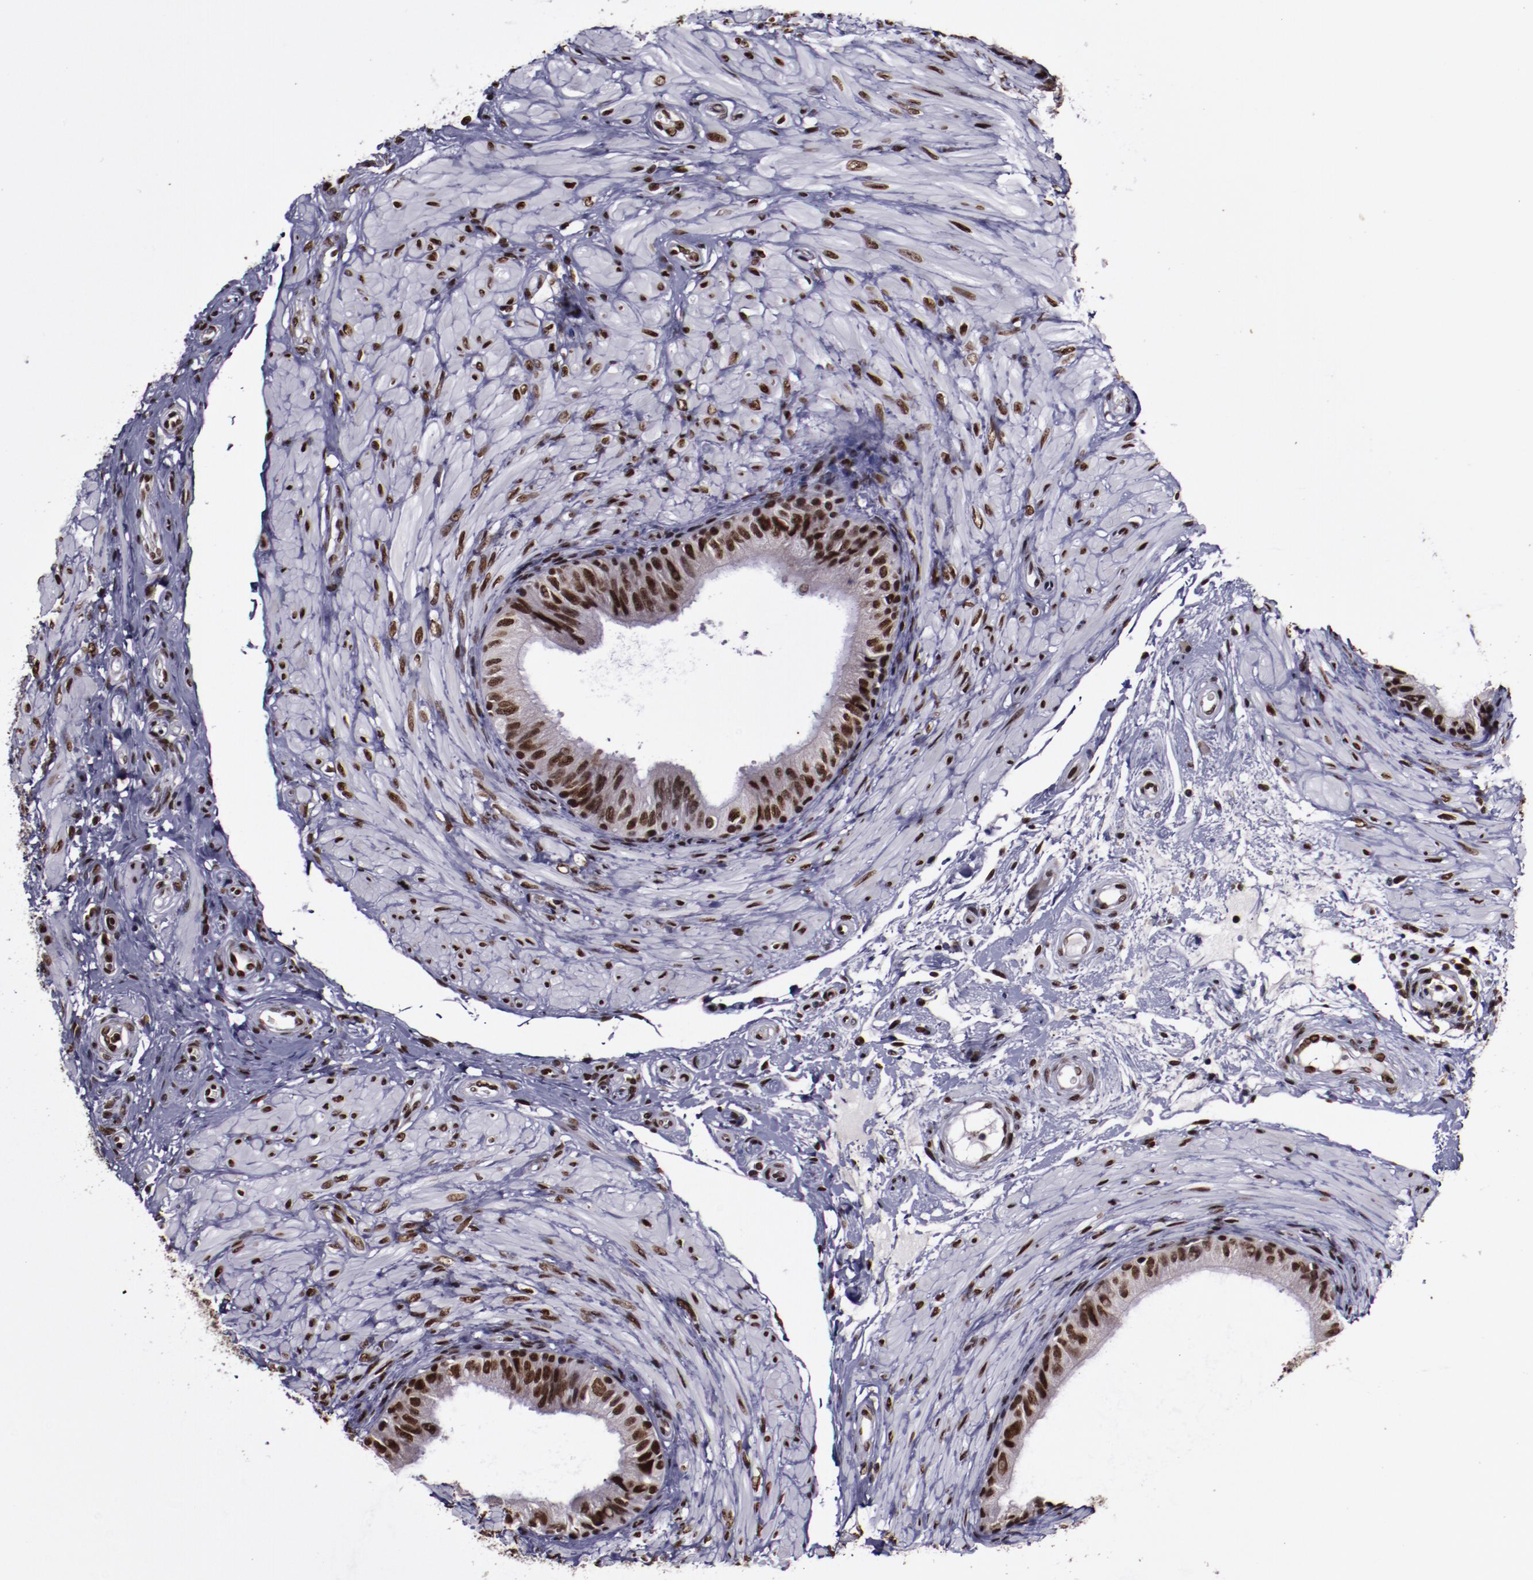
{"staining": {"intensity": "strong", "quantity": ">75%", "location": "nuclear"}, "tissue": "epididymis", "cell_type": "Glandular cells", "image_type": "normal", "snomed": [{"axis": "morphology", "description": "Normal tissue, NOS"}, {"axis": "topography", "description": "Epididymis"}], "caption": "IHC photomicrograph of unremarkable human epididymis stained for a protein (brown), which demonstrates high levels of strong nuclear positivity in about >75% of glandular cells.", "gene": "APEX1", "patient": {"sex": "male", "age": 68}}